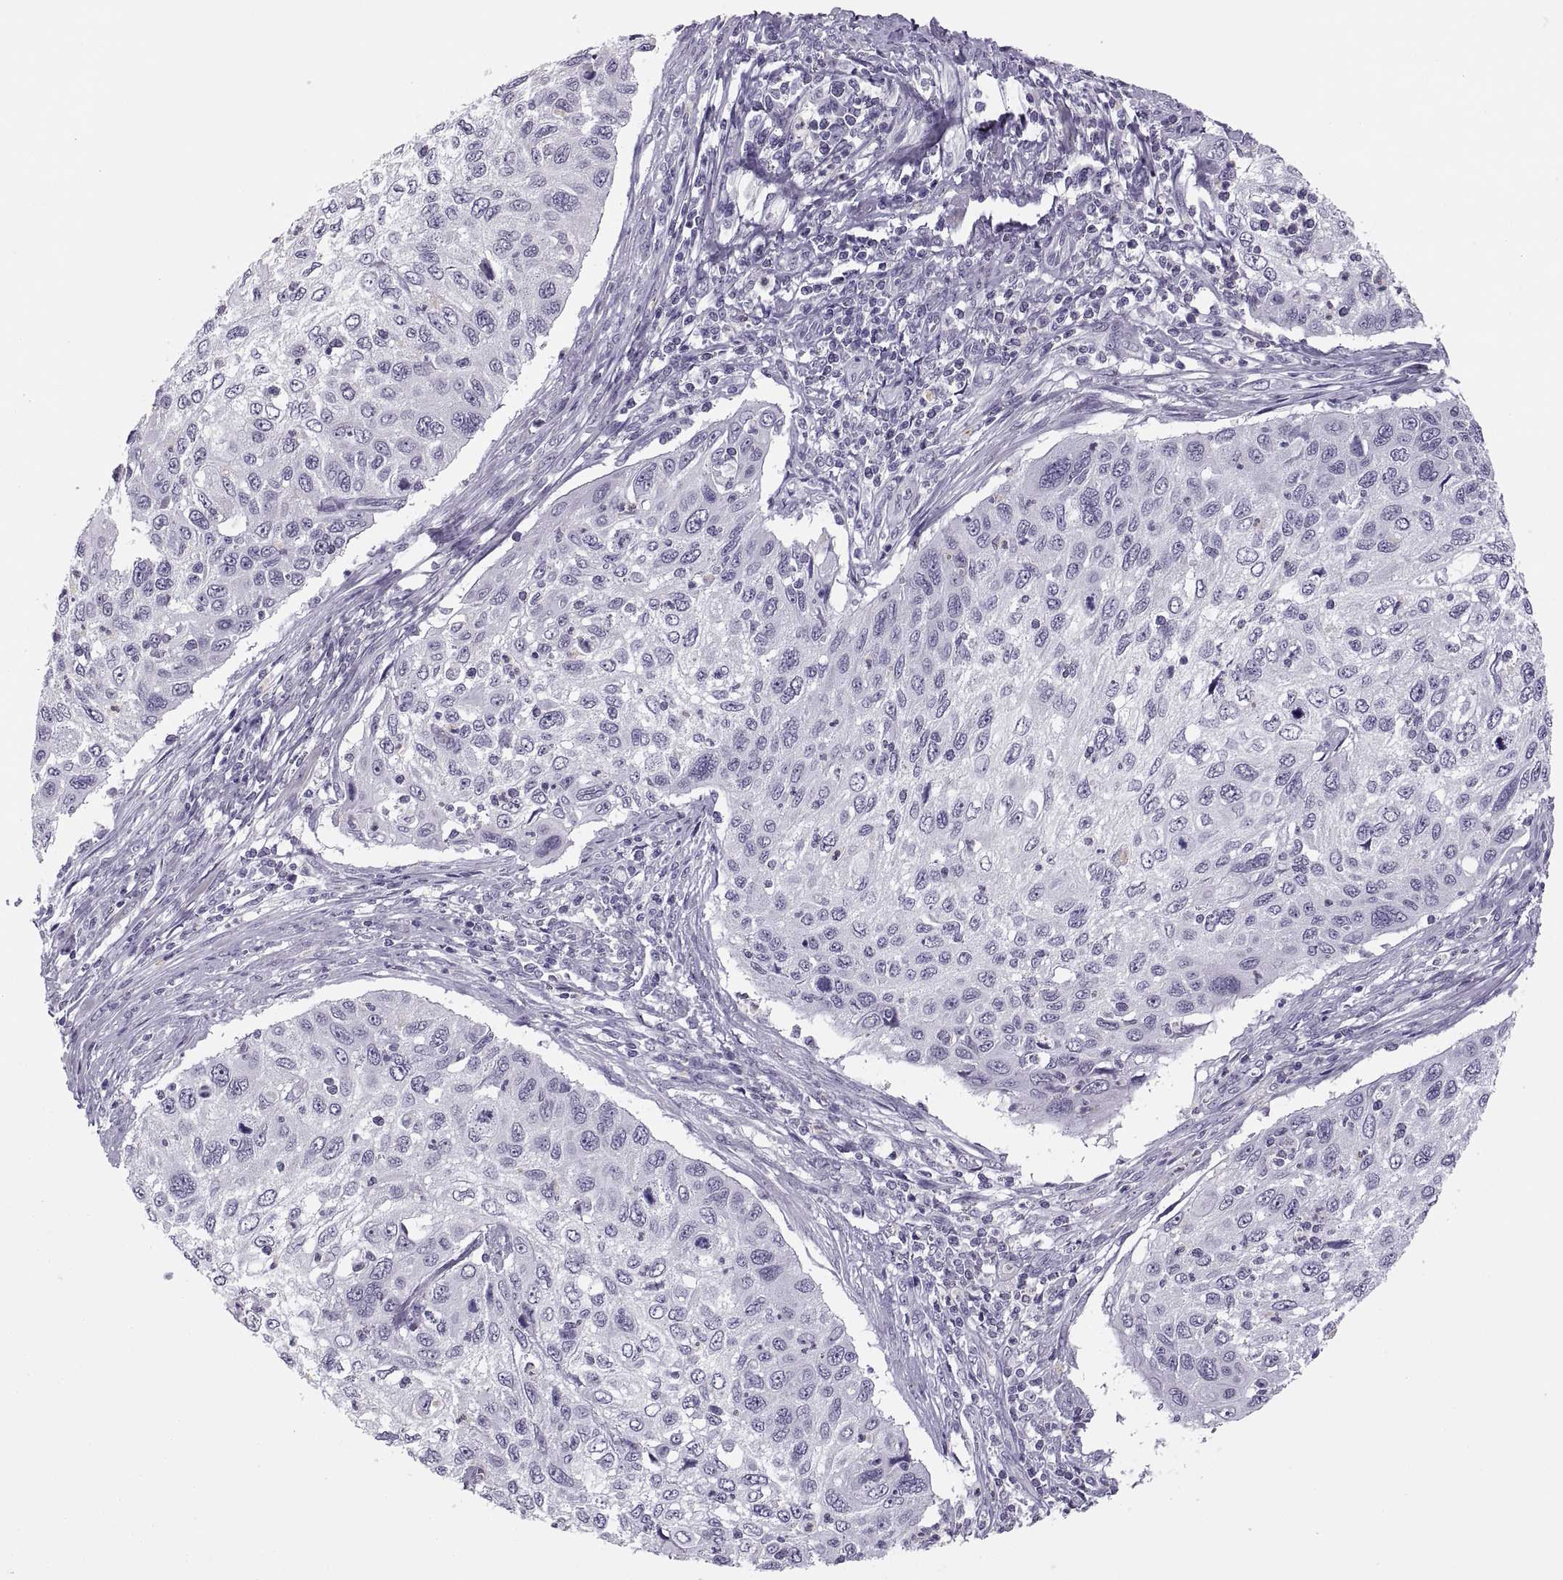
{"staining": {"intensity": "negative", "quantity": "none", "location": "none"}, "tissue": "cervical cancer", "cell_type": "Tumor cells", "image_type": "cancer", "snomed": [{"axis": "morphology", "description": "Squamous cell carcinoma, NOS"}, {"axis": "topography", "description": "Cervix"}], "caption": "This image is of cervical squamous cell carcinoma stained with IHC to label a protein in brown with the nuclei are counter-stained blue. There is no positivity in tumor cells.", "gene": "C3orf22", "patient": {"sex": "female", "age": 70}}